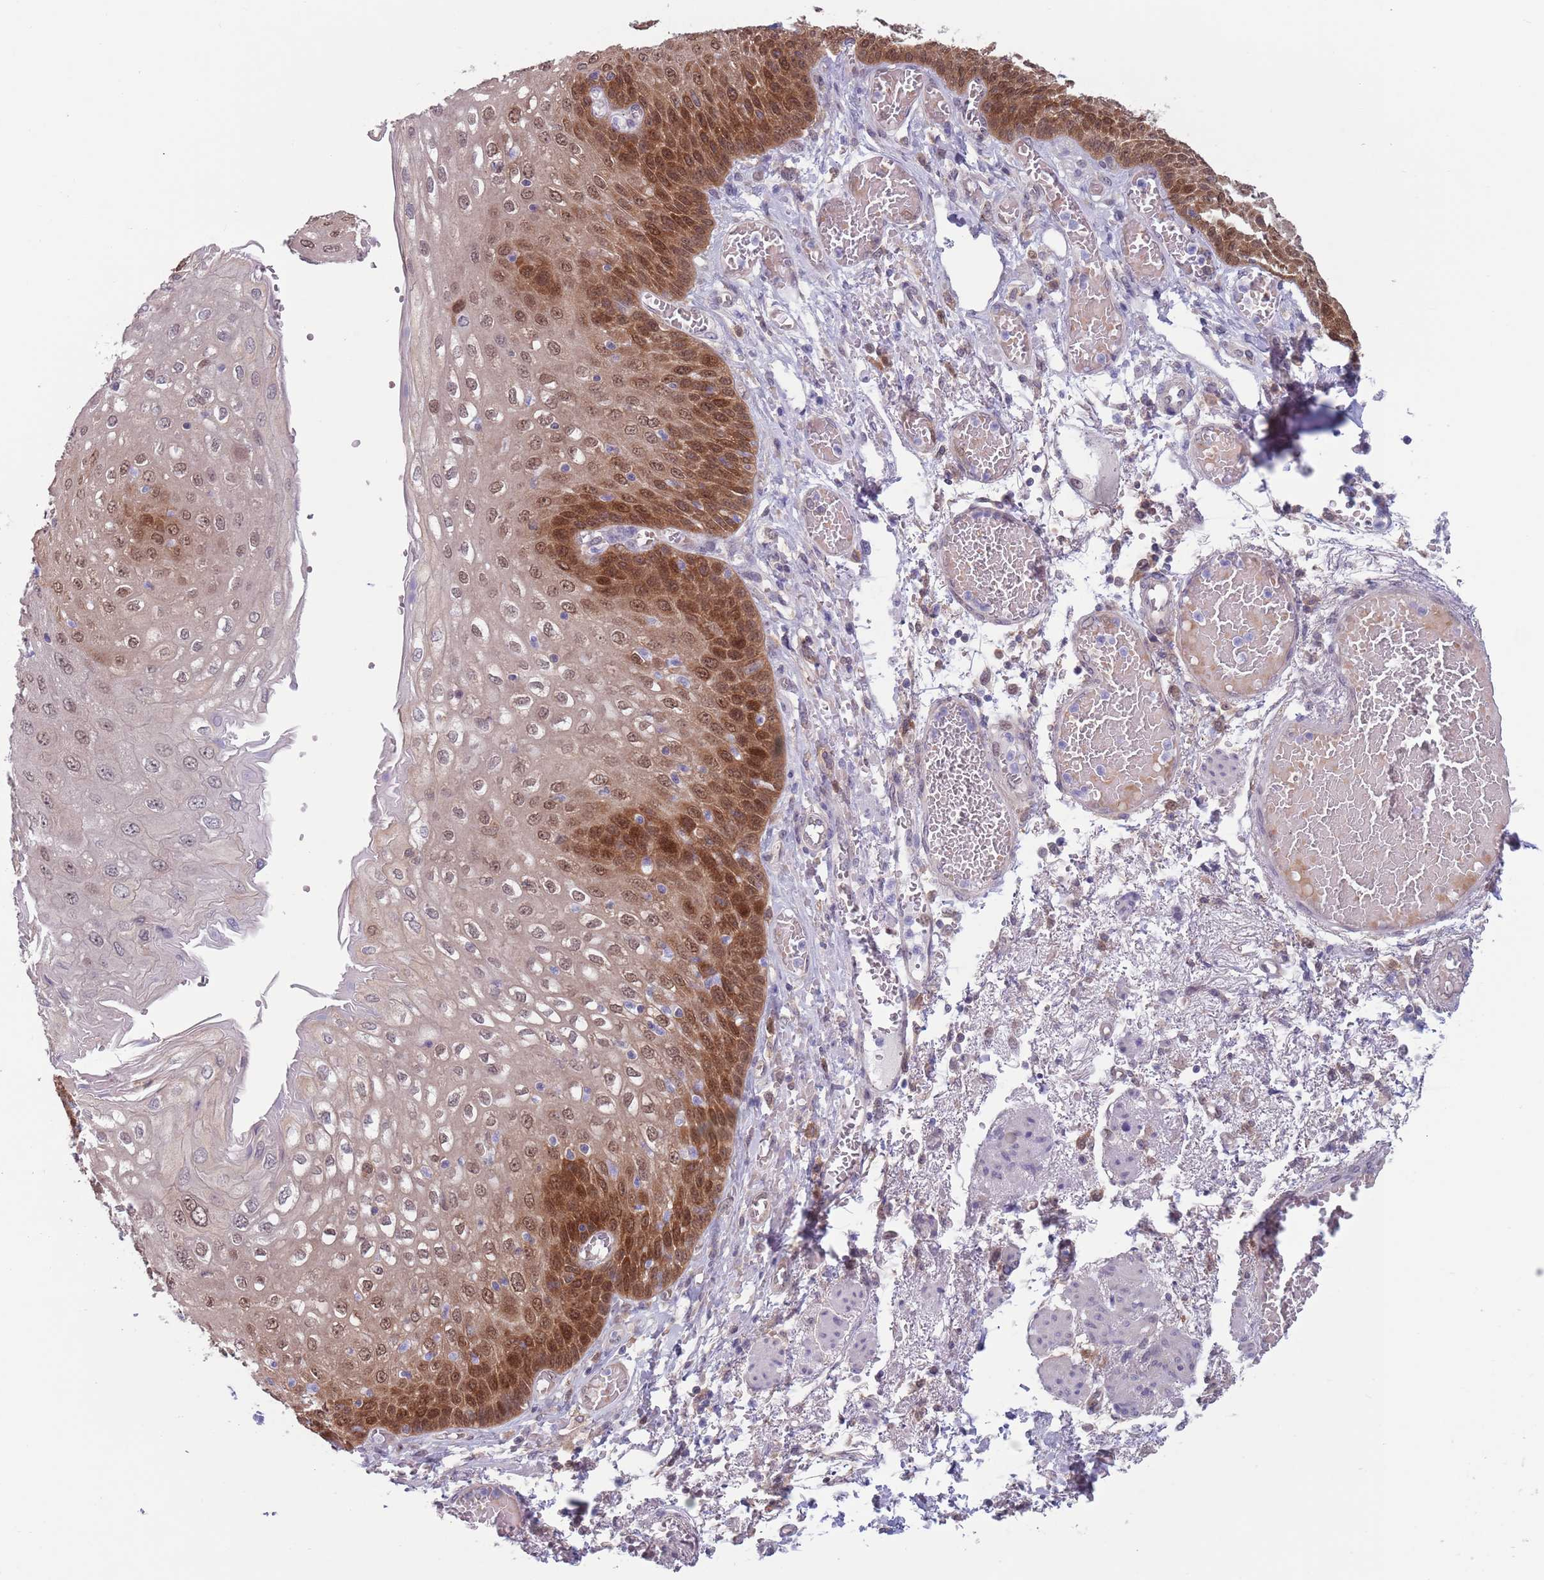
{"staining": {"intensity": "moderate", "quantity": ">75%", "location": "cytoplasmic/membranous,nuclear"}, "tissue": "esophagus", "cell_type": "Squamous epithelial cells", "image_type": "normal", "snomed": [{"axis": "morphology", "description": "Normal tissue, NOS"}, {"axis": "topography", "description": "Esophagus"}], "caption": "Benign esophagus demonstrates moderate cytoplasmic/membranous,nuclear expression in approximately >75% of squamous epithelial cells, visualized by immunohistochemistry. (brown staining indicates protein expression, while blue staining denotes nuclei).", "gene": "CLNS1A", "patient": {"sex": "male", "age": 81}}